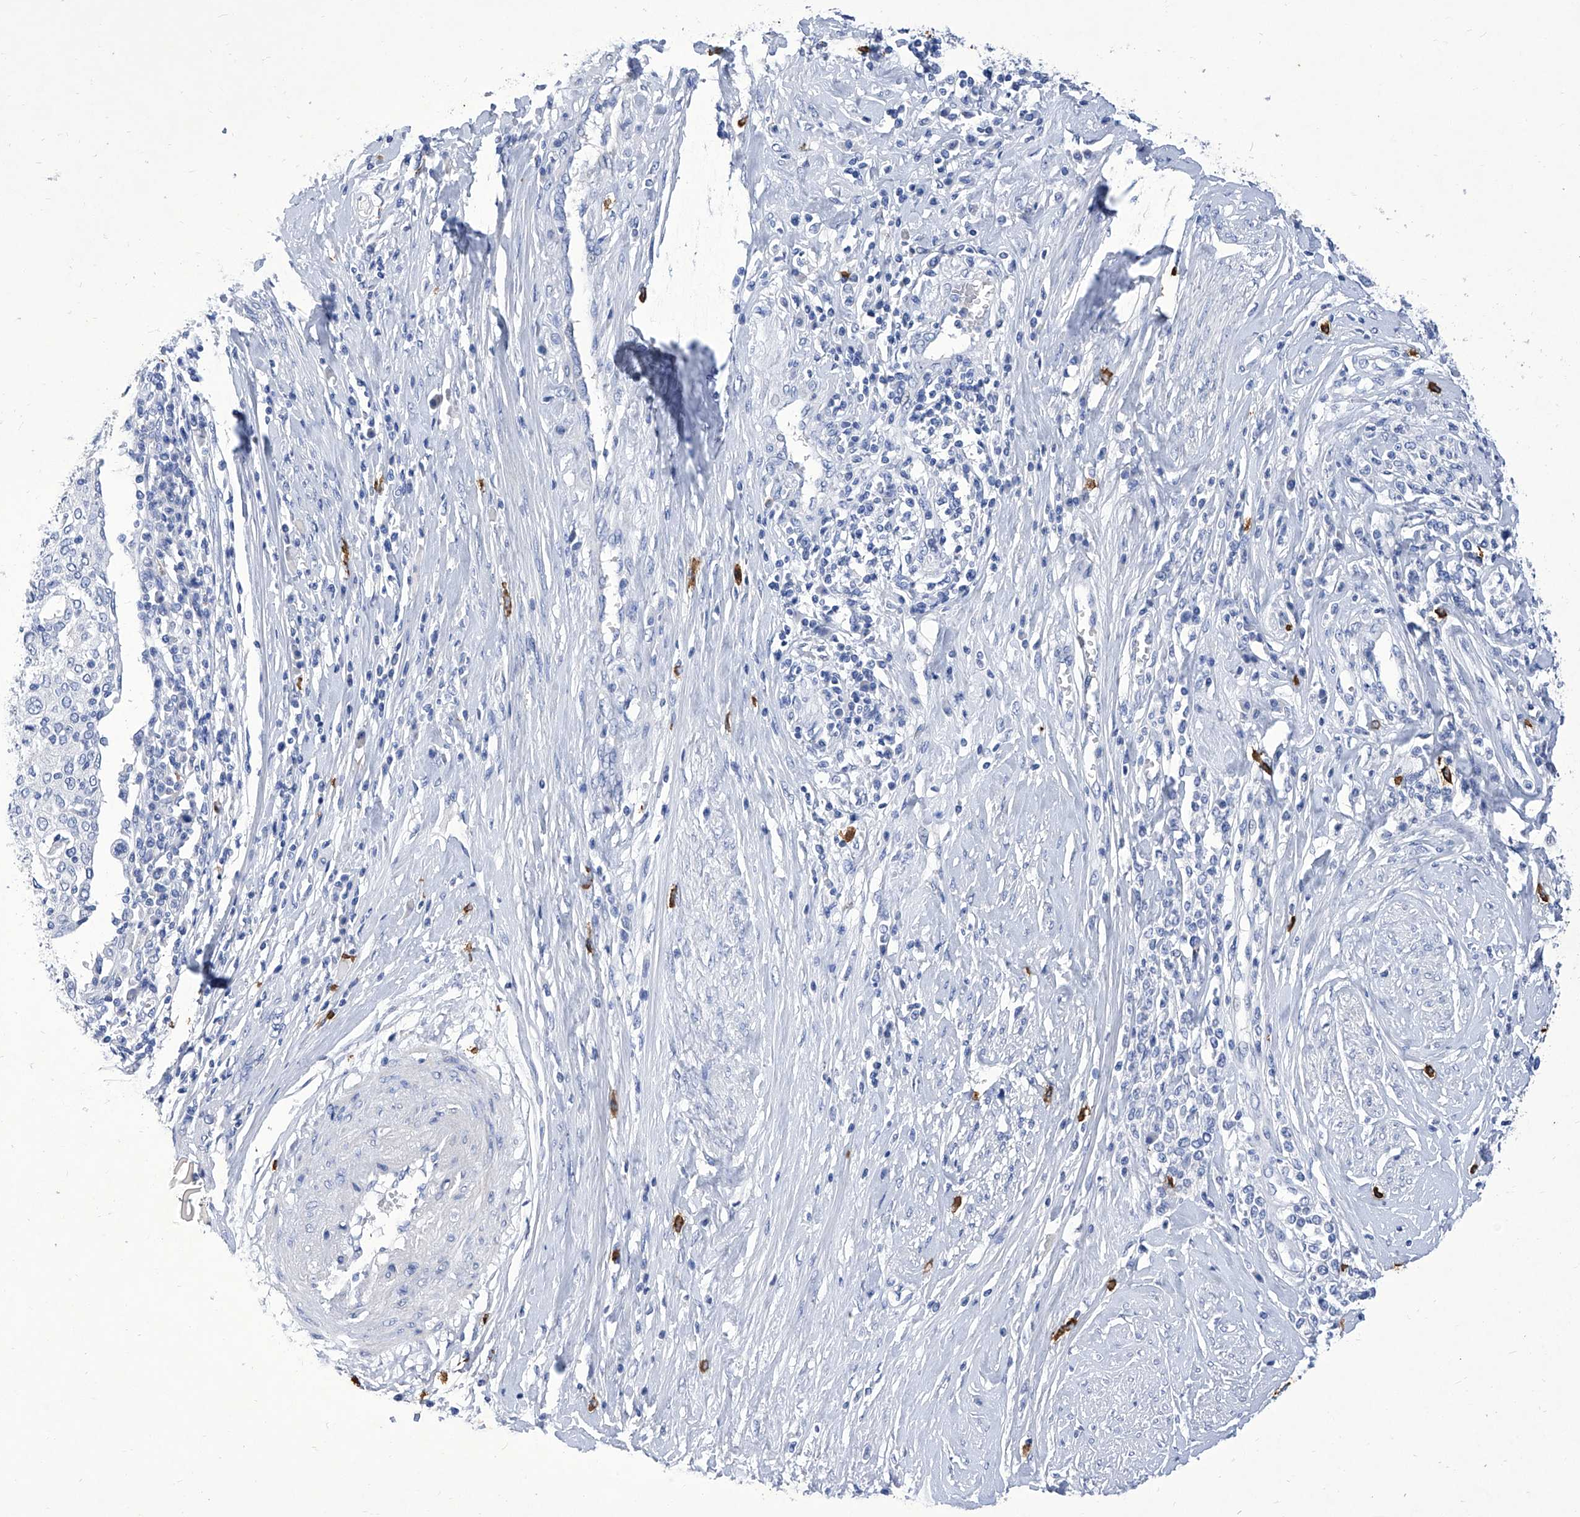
{"staining": {"intensity": "negative", "quantity": "none", "location": "none"}, "tissue": "cervical cancer", "cell_type": "Tumor cells", "image_type": "cancer", "snomed": [{"axis": "morphology", "description": "Squamous cell carcinoma, NOS"}, {"axis": "topography", "description": "Cervix"}], "caption": "Human cervical cancer (squamous cell carcinoma) stained for a protein using IHC displays no staining in tumor cells.", "gene": "IFNL2", "patient": {"sex": "female", "age": 40}}